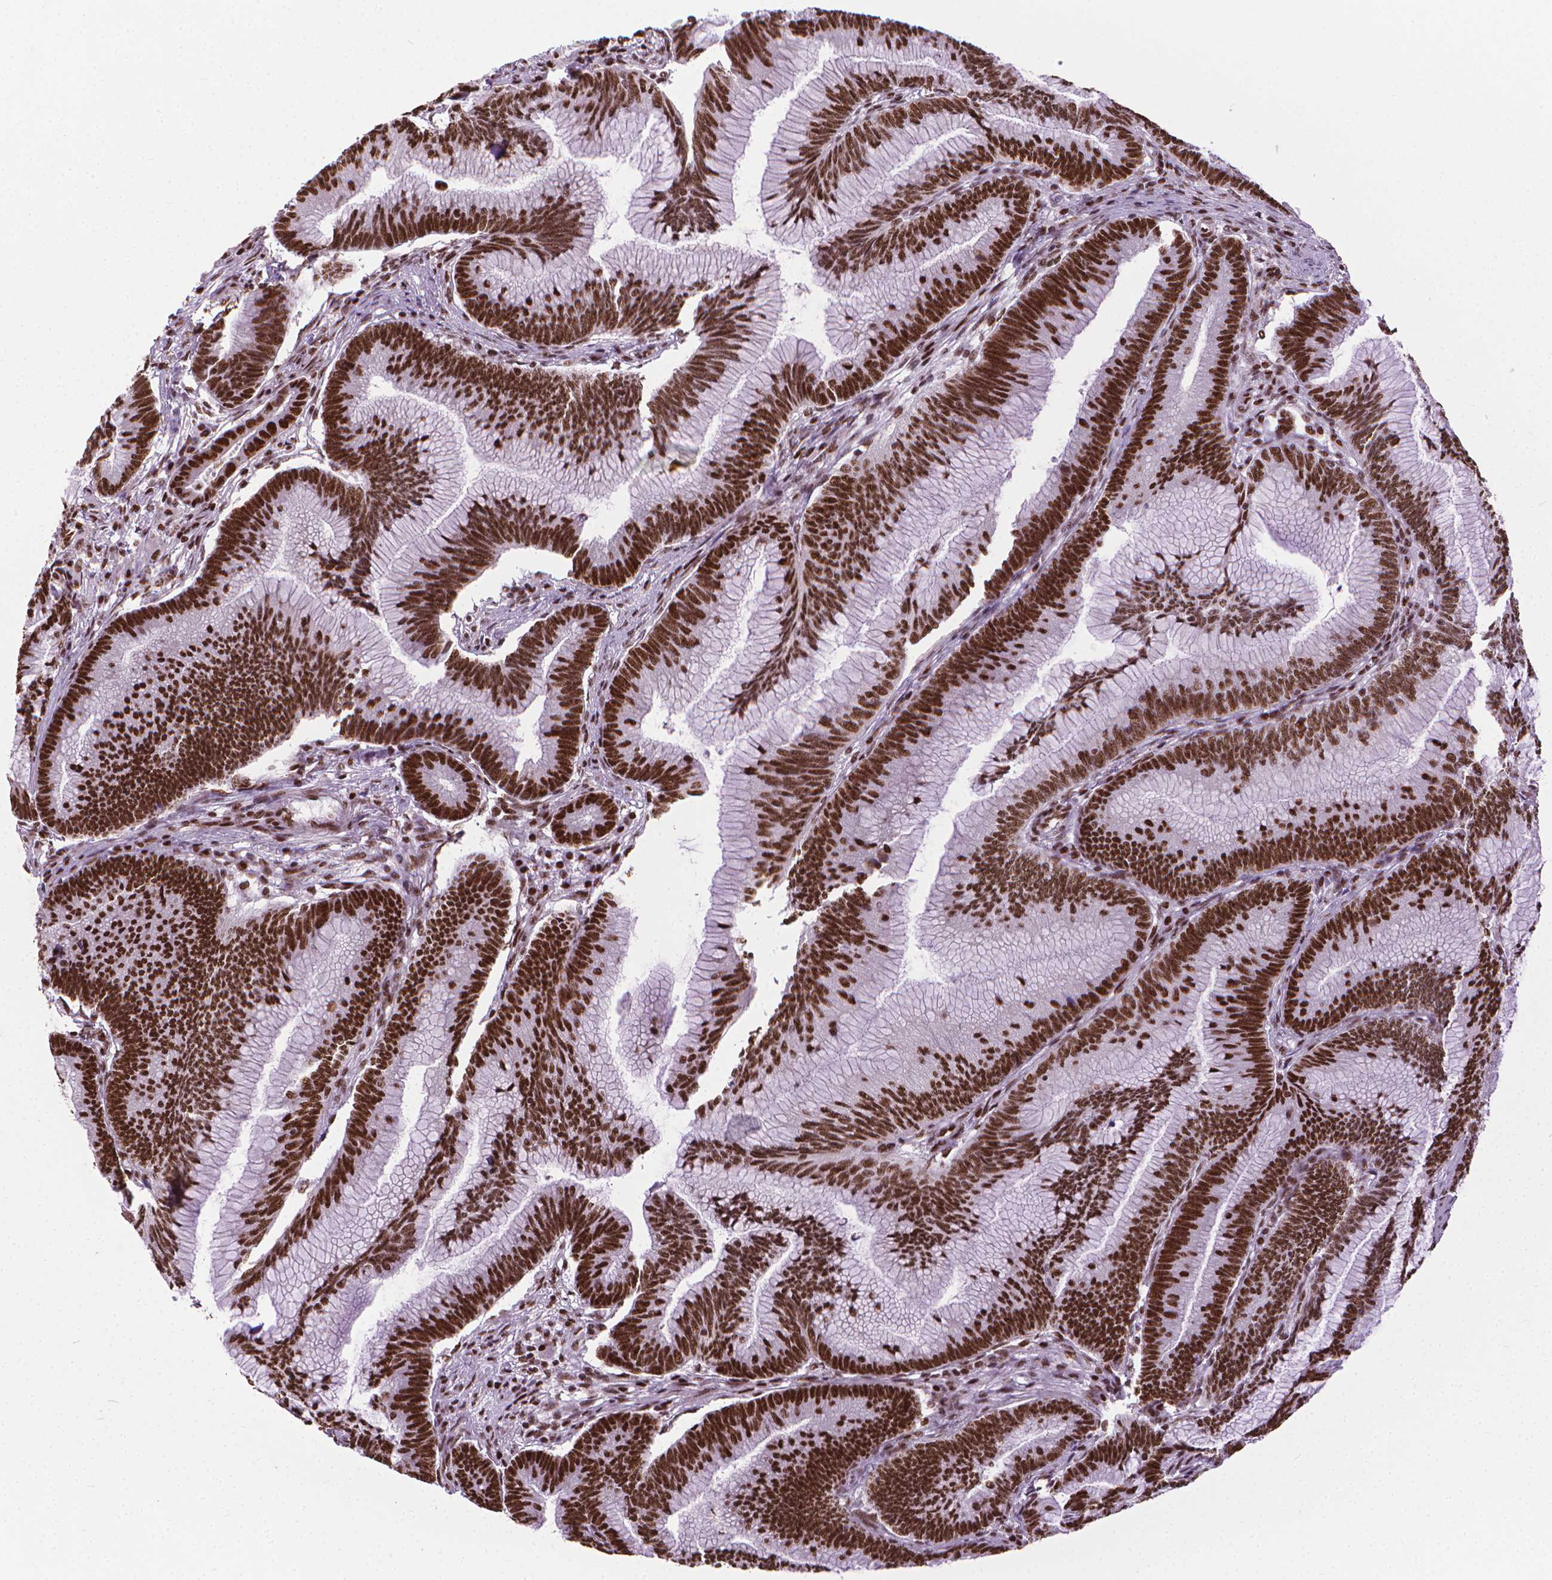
{"staining": {"intensity": "strong", "quantity": ">75%", "location": "nuclear"}, "tissue": "colorectal cancer", "cell_type": "Tumor cells", "image_type": "cancer", "snomed": [{"axis": "morphology", "description": "Adenocarcinoma, NOS"}, {"axis": "topography", "description": "Colon"}], "caption": "About >75% of tumor cells in human adenocarcinoma (colorectal) exhibit strong nuclear protein positivity as visualized by brown immunohistochemical staining.", "gene": "AKAP8", "patient": {"sex": "female", "age": 78}}